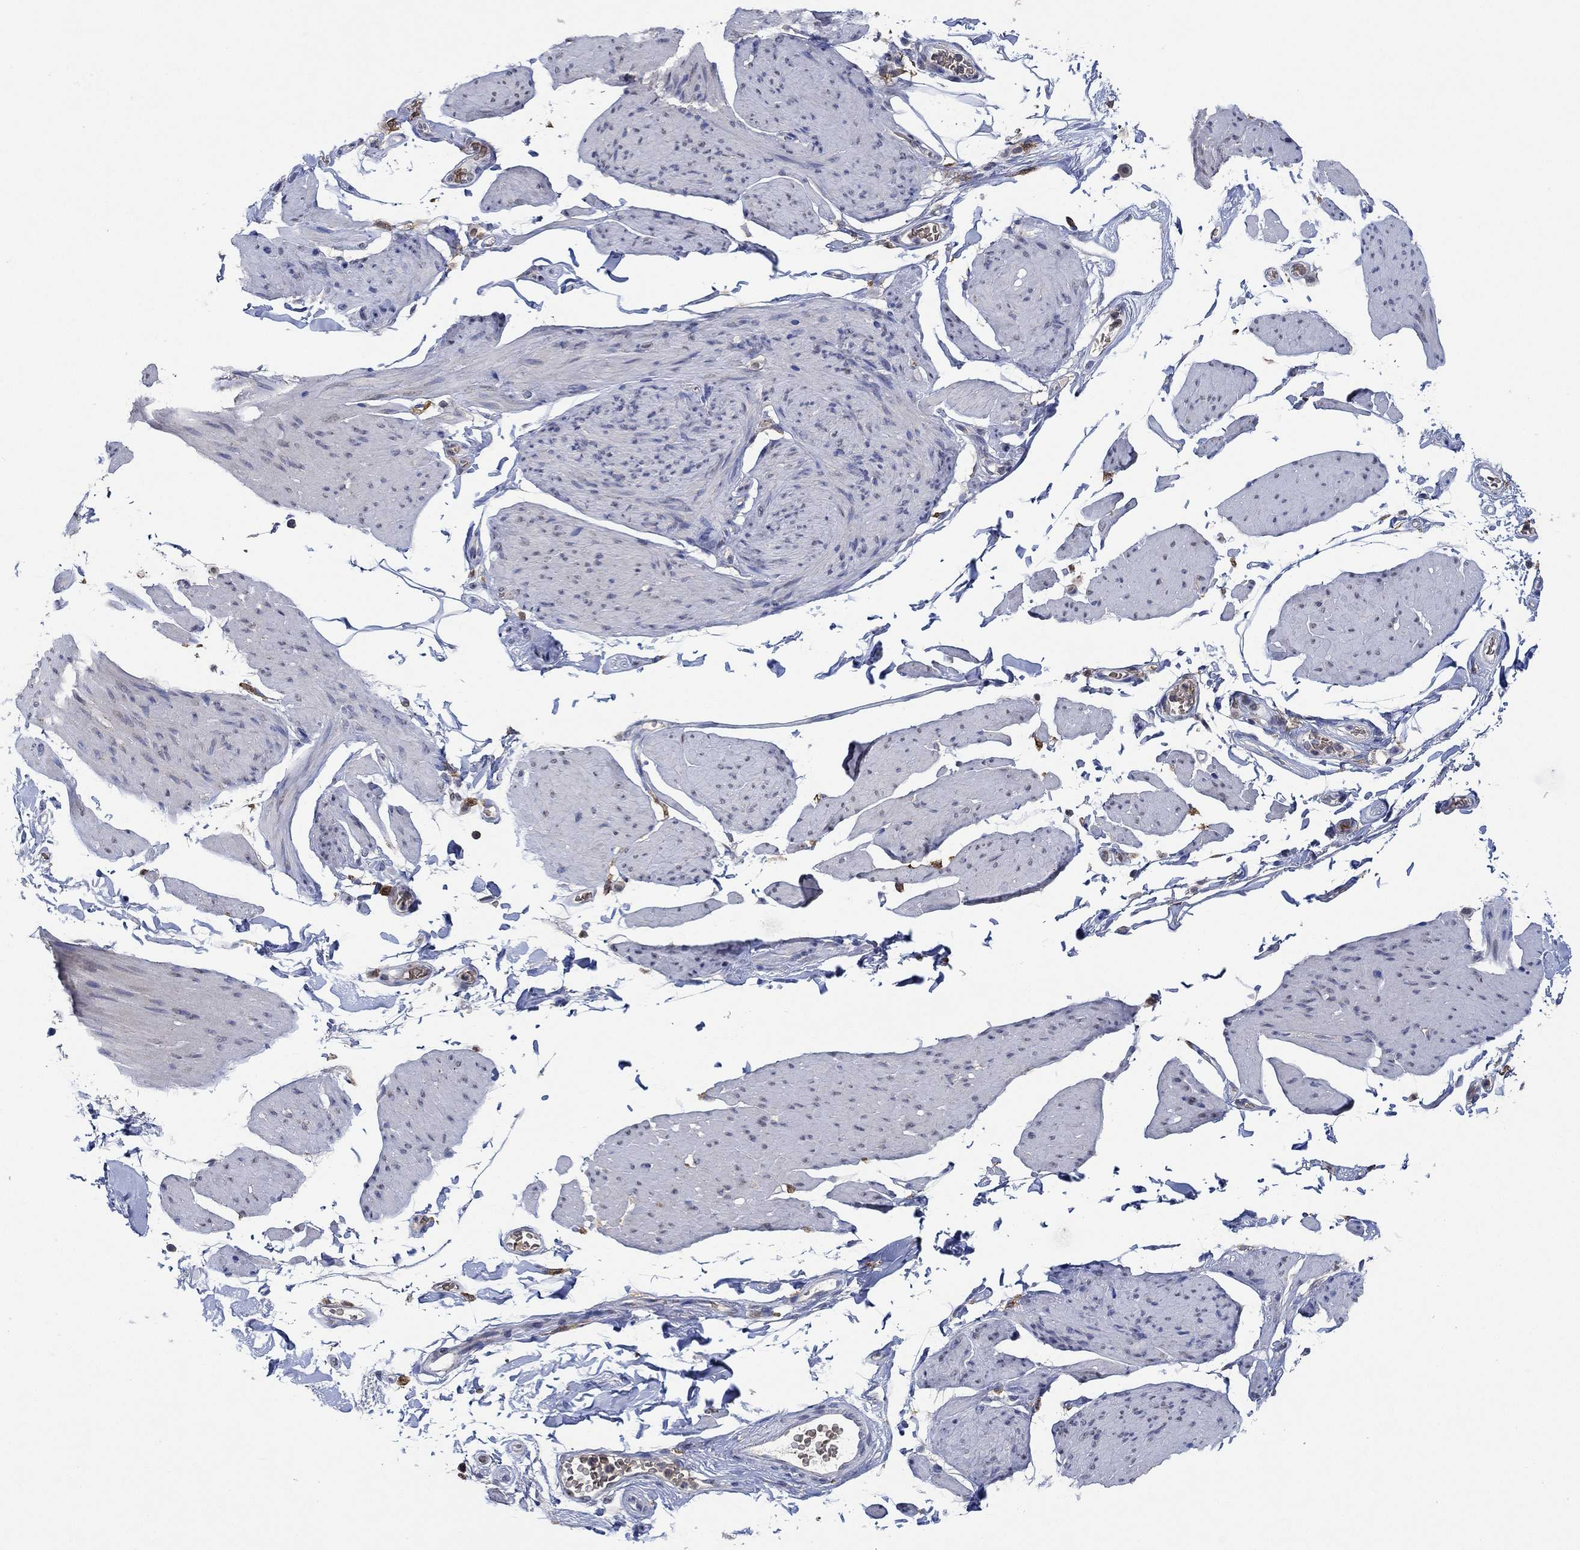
{"staining": {"intensity": "negative", "quantity": "none", "location": "none"}, "tissue": "smooth muscle", "cell_type": "Smooth muscle cells", "image_type": "normal", "snomed": [{"axis": "morphology", "description": "Normal tissue, NOS"}, {"axis": "topography", "description": "Adipose tissue"}, {"axis": "topography", "description": "Smooth muscle"}, {"axis": "topography", "description": "Peripheral nerve tissue"}], "caption": "Image shows no protein positivity in smooth muscle cells of normal smooth muscle.", "gene": "MPP1", "patient": {"sex": "male", "age": 83}}